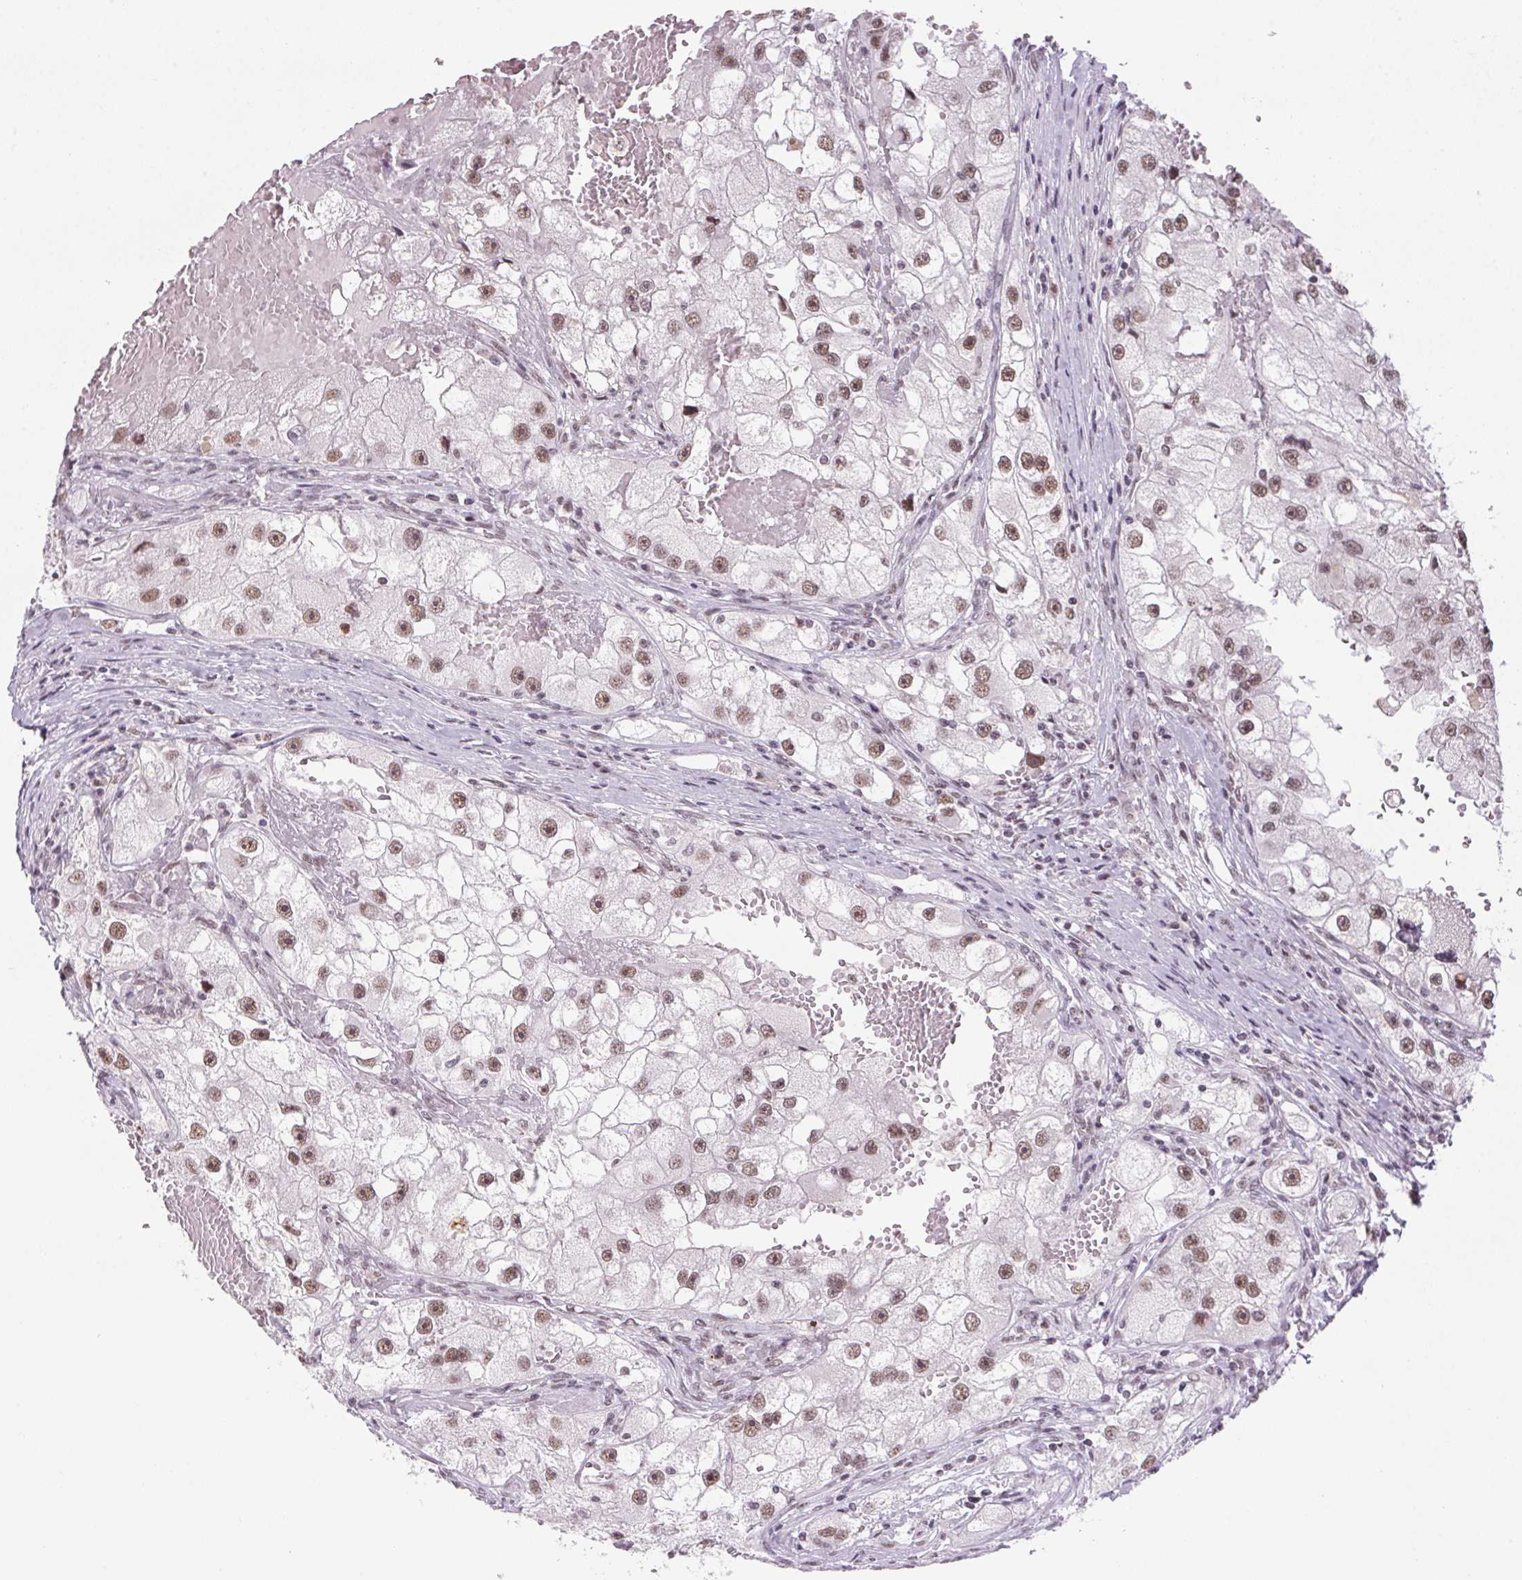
{"staining": {"intensity": "moderate", "quantity": ">75%", "location": "nuclear"}, "tissue": "renal cancer", "cell_type": "Tumor cells", "image_type": "cancer", "snomed": [{"axis": "morphology", "description": "Adenocarcinoma, NOS"}, {"axis": "topography", "description": "Kidney"}], "caption": "Brown immunohistochemical staining in human renal cancer shows moderate nuclear positivity in approximately >75% of tumor cells. The staining was performed using DAB (3,3'-diaminobenzidine) to visualize the protein expression in brown, while the nuclei were stained in blue with hematoxylin (Magnification: 20x).", "gene": "SRSF7", "patient": {"sex": "male", "age": 63}}